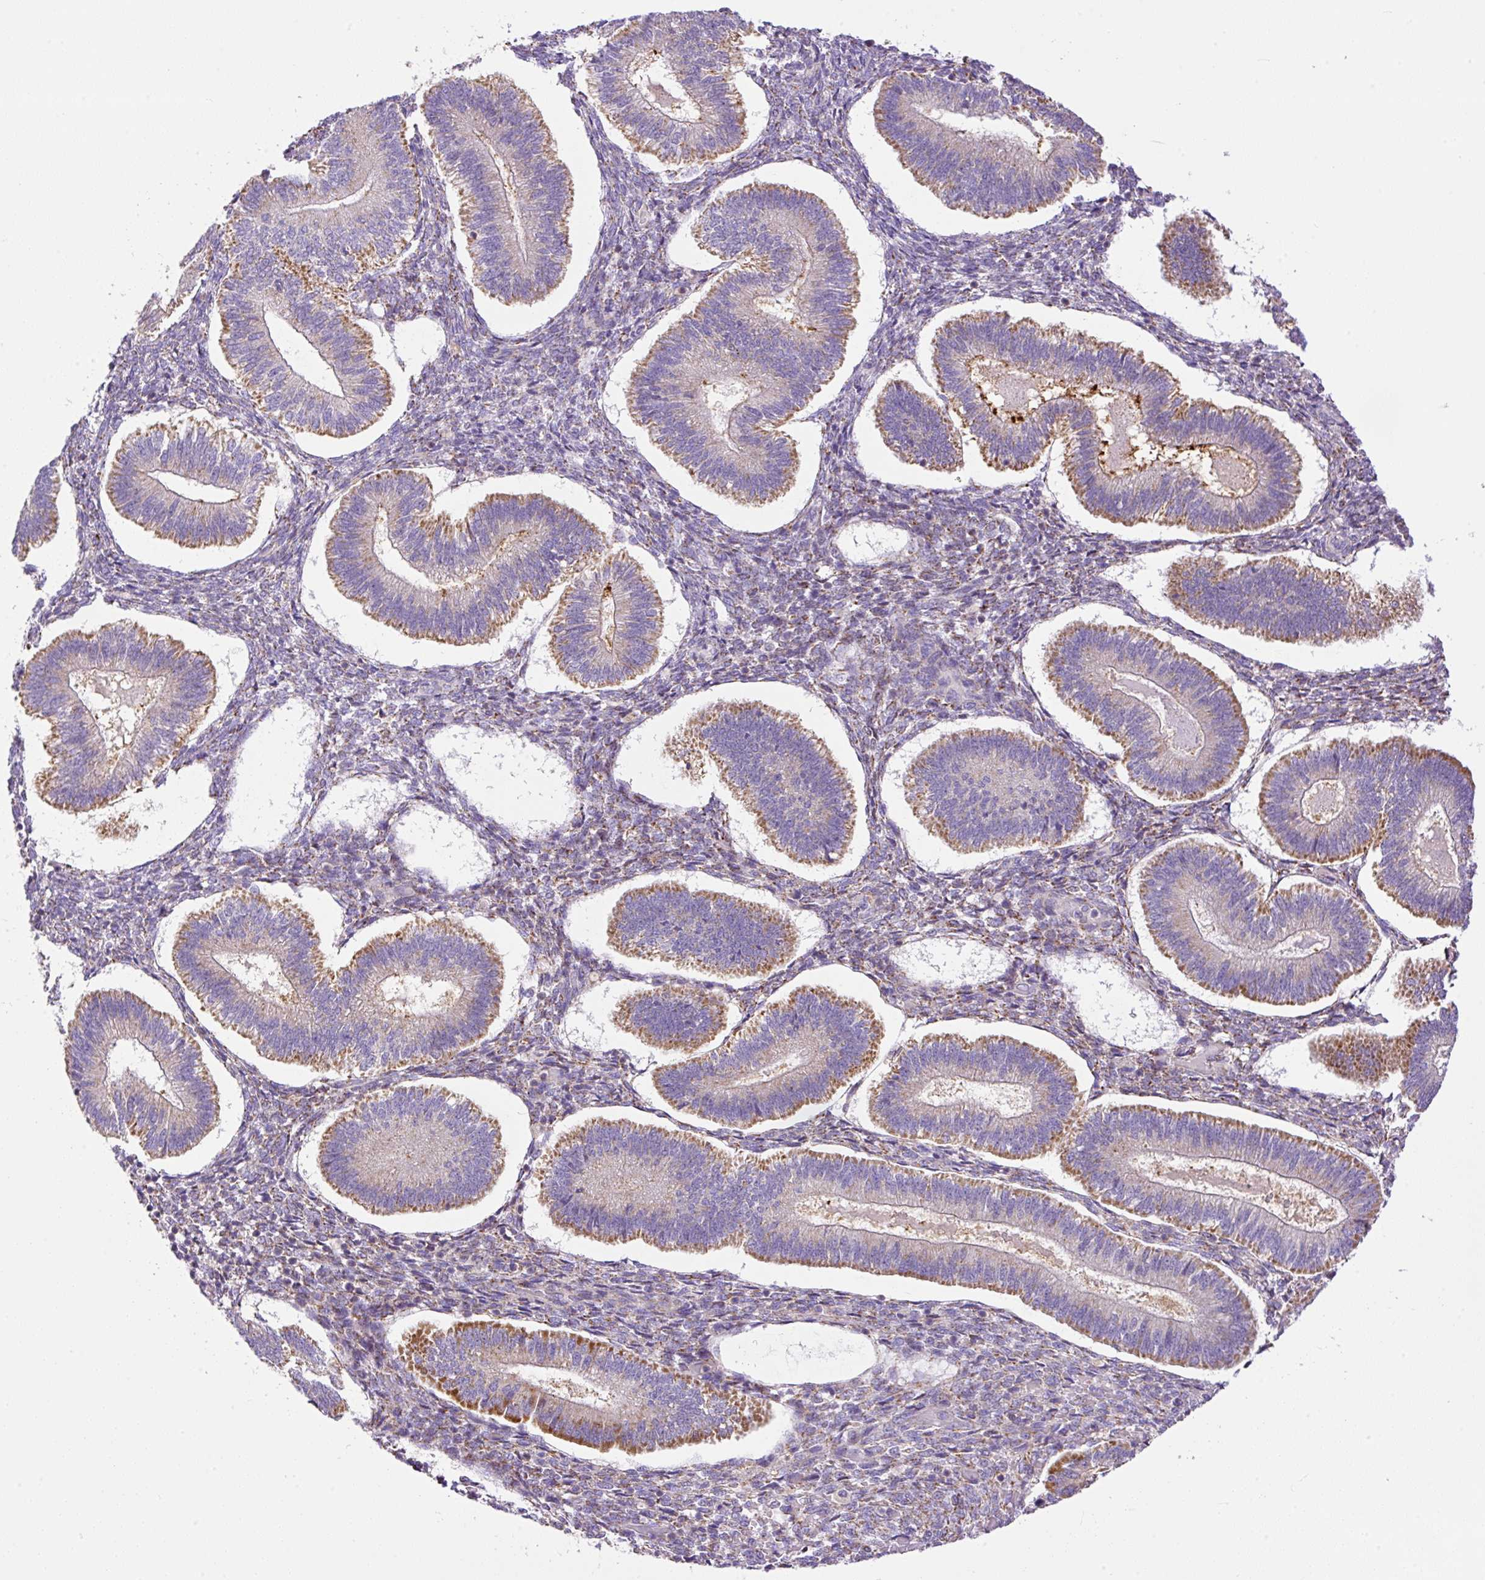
{"staining": {"intensity": "moderate", "quantity": "25%-75%", "location": "cytoplasmic/membranous"}, "tissue": "endometrium", "cell_type": "Cells in endometrial stroma", "image_type": "normal", "snomed": [{"axis": "morphology", "description": "Normal tissue, NOS"}, {"axis": "topography", "description": "Endometrium"}], "caption": "IHC (DAB (3,3'-diaminobenzidine)) staining of benign human endometrium demonstrates moderate cytoplasmic/membranous protein expression in approximately 25%-75% of cells in endometrial stroma.", "gene": "NF1", "patient": {"sex": "female", "age": 25}}